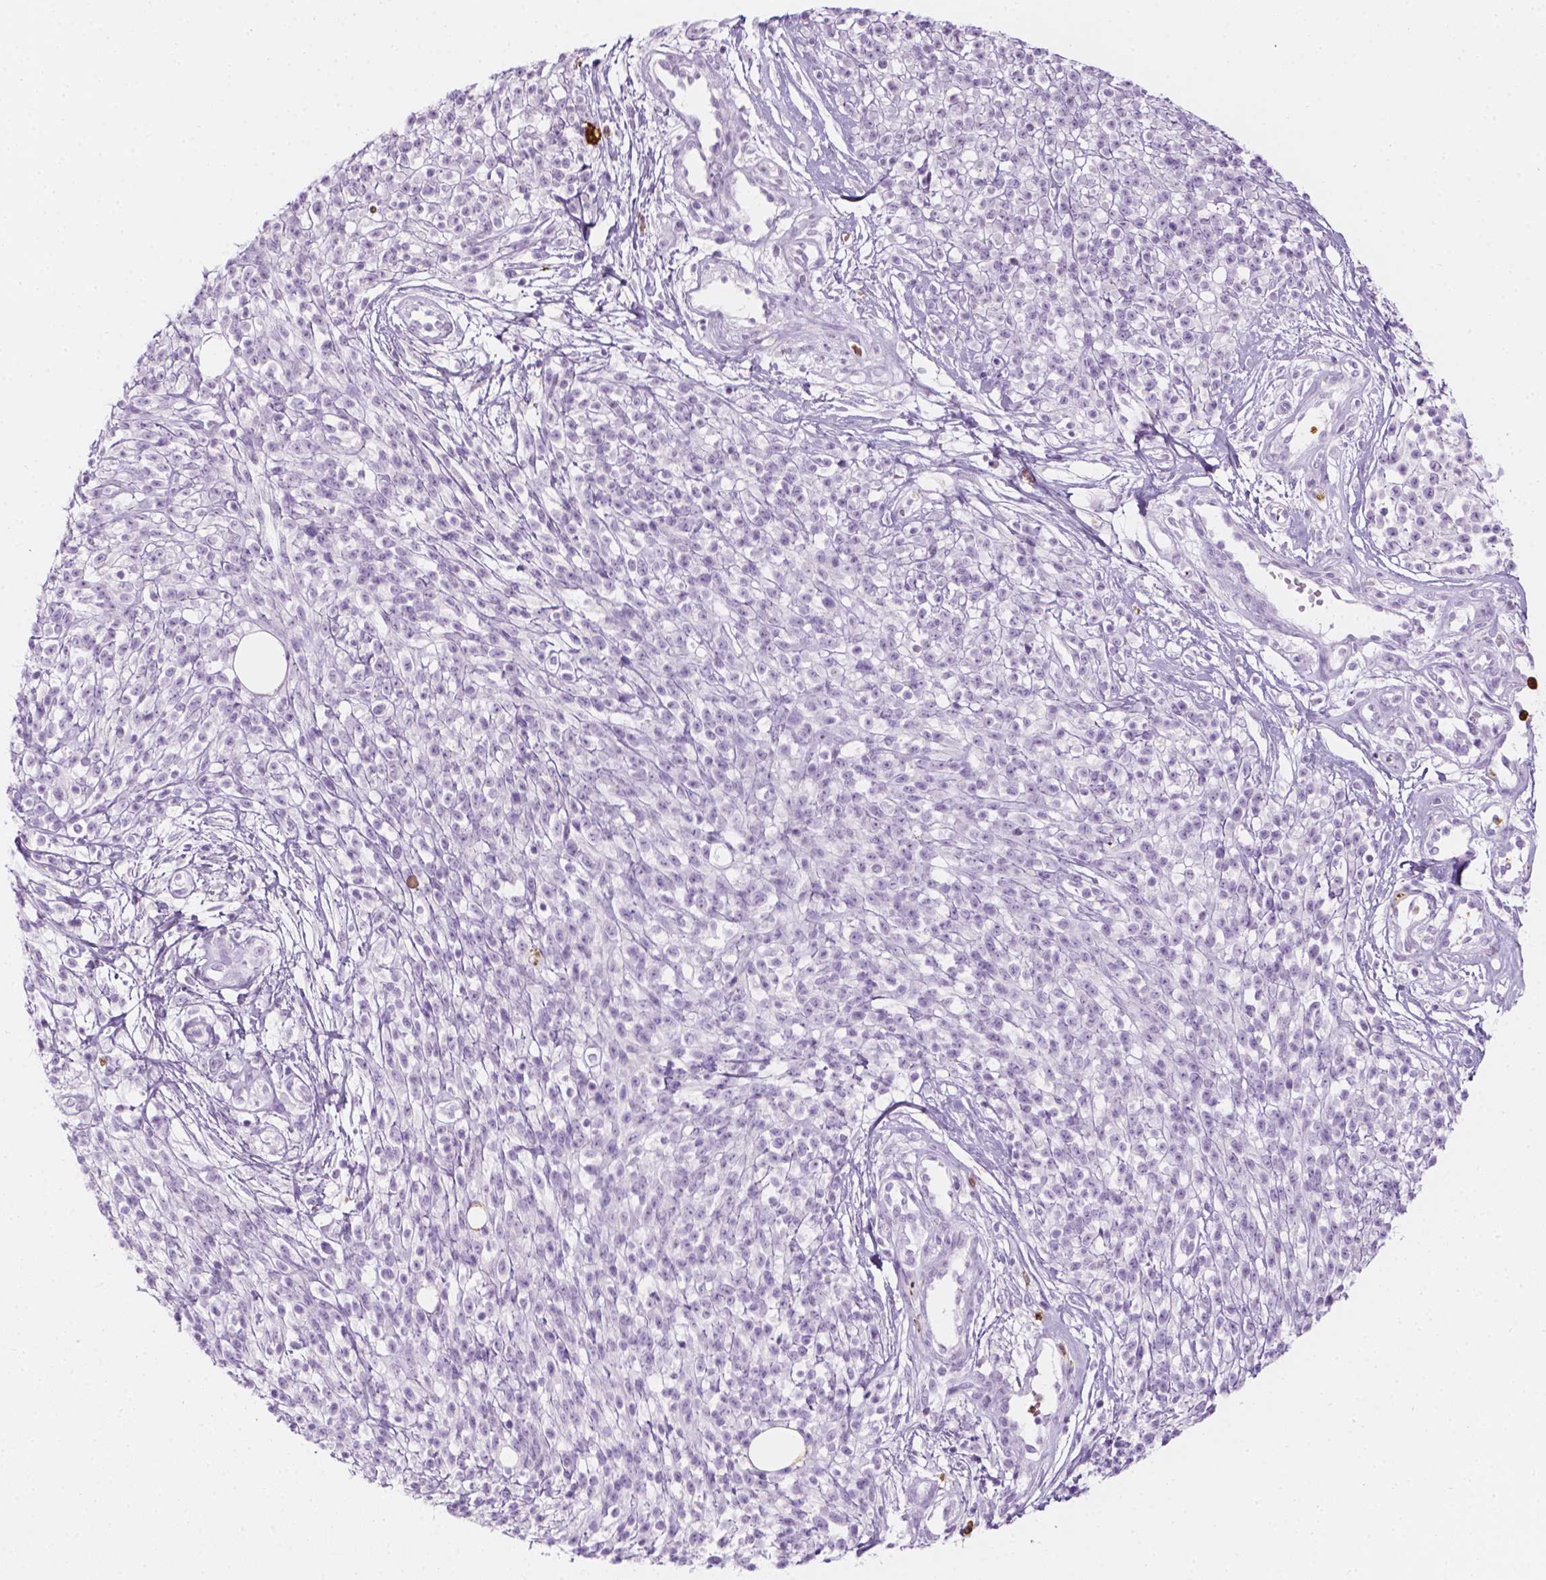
{"staining": {"intensity": "negative", "quantity": "none", "location": "none"}, "tissue": "melanoma", "cell_type": "Tumor cells", "image_type": "cancer", "snomed": [{"axis": "morphology", "description": "Malignant melanoma, NOS"}, {"axis": "topography", "description": "Skin"}, {"axis": "topography", "description": "Skin of trunk"}], "caption": "Tumor cells are negative for brown protein staining in malignant melanoma.", "gene": "CES1", "patient": {"sex": "male", "age": 74}}